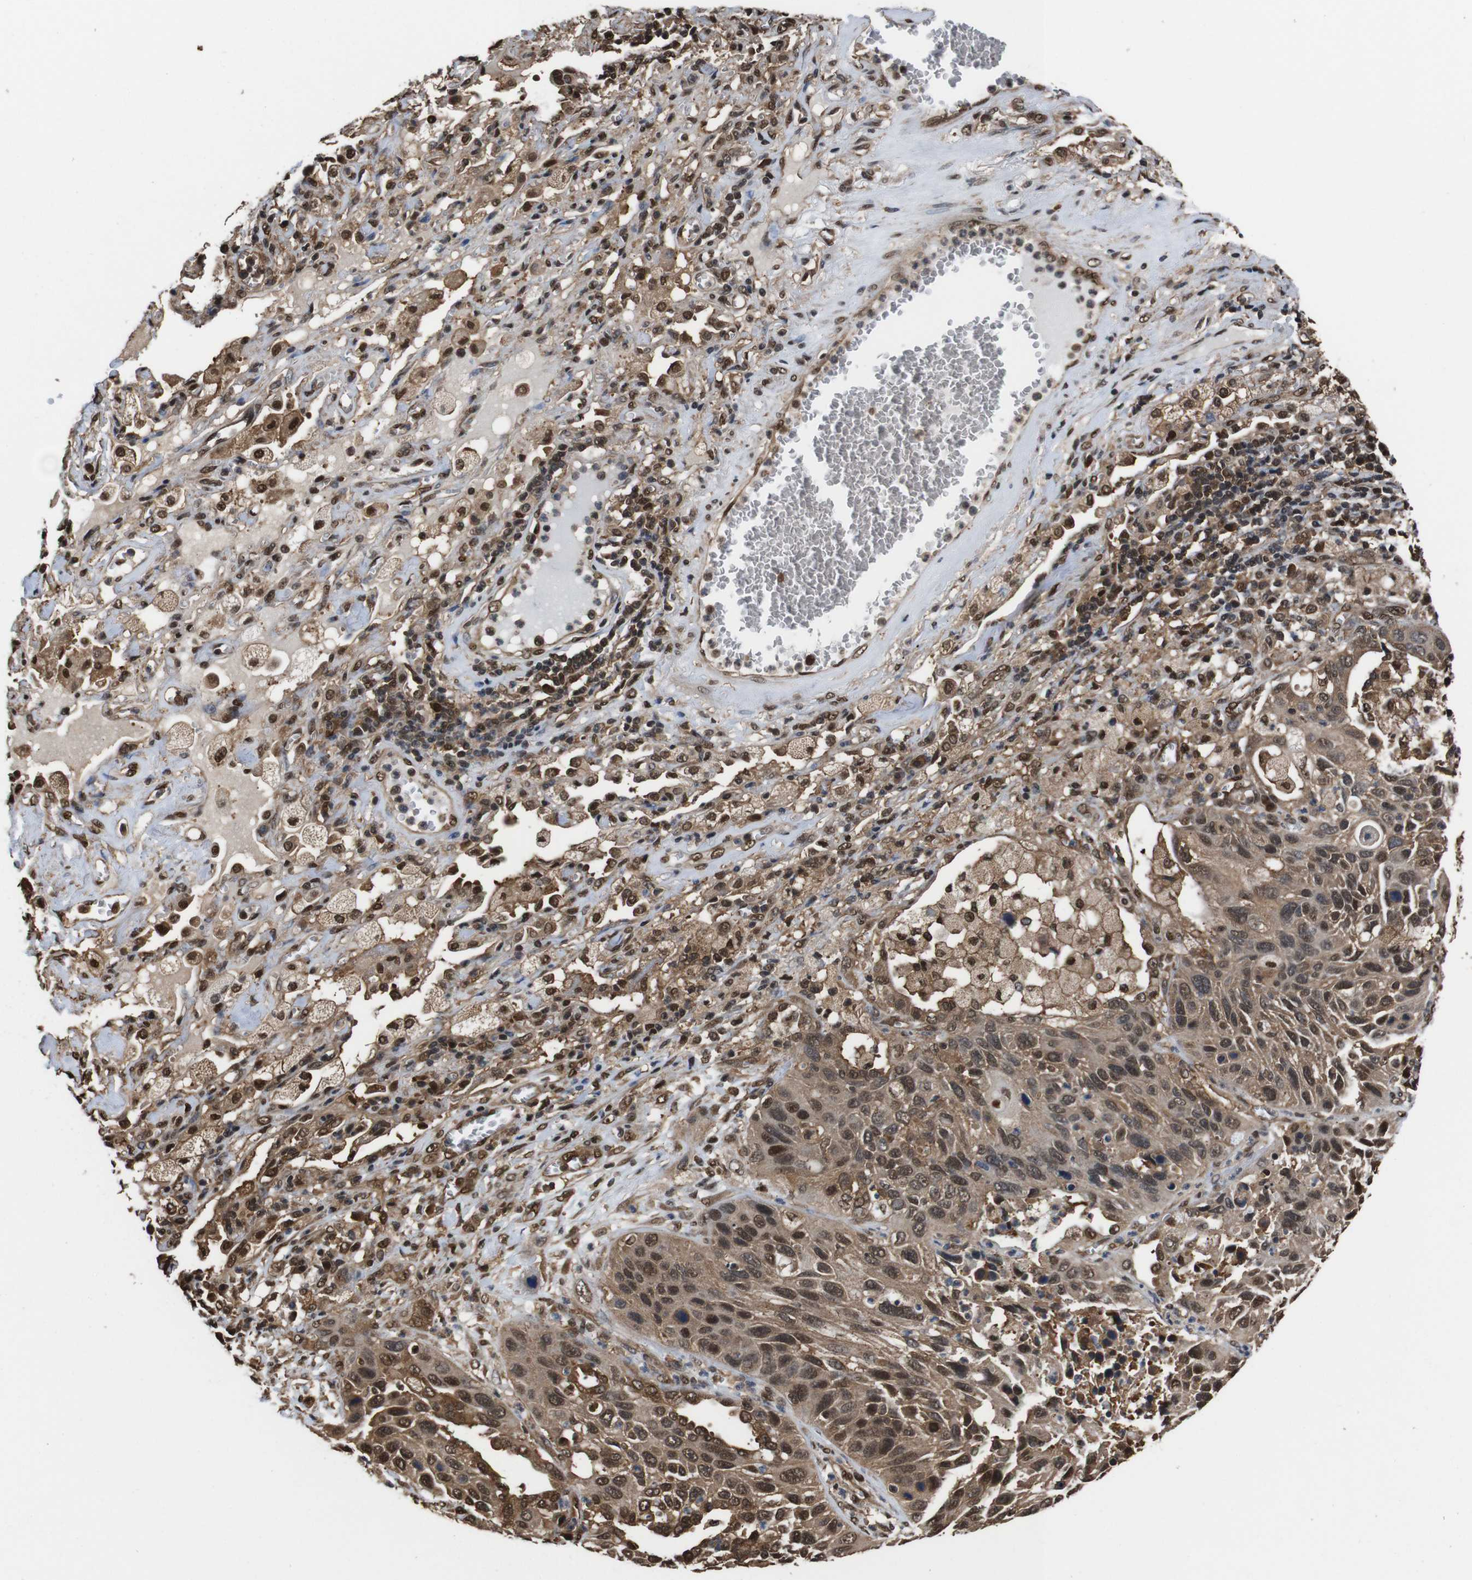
{"staining": {"intensity": "moderate", "quantity": ">75%", "location": "cytoplasmic/membranous,nuclear"}, "tissue": "lung cancer", "cell_type": "Tumor cells", "image_type": "cancer", "snomed": [{"axis": "morphology", "description": "Squamous cell carcinoma, NOS"}, {"axis": "topography", "description": "Lung"}], "caption": "DAB immunohistochemical staining of lung cancer shows moderate cytoplasmic/membranous and nuclear protein expression in about >75% of tumor cells.", "gene": "VCP", "patient": {"sex": "female", "age": 76}}